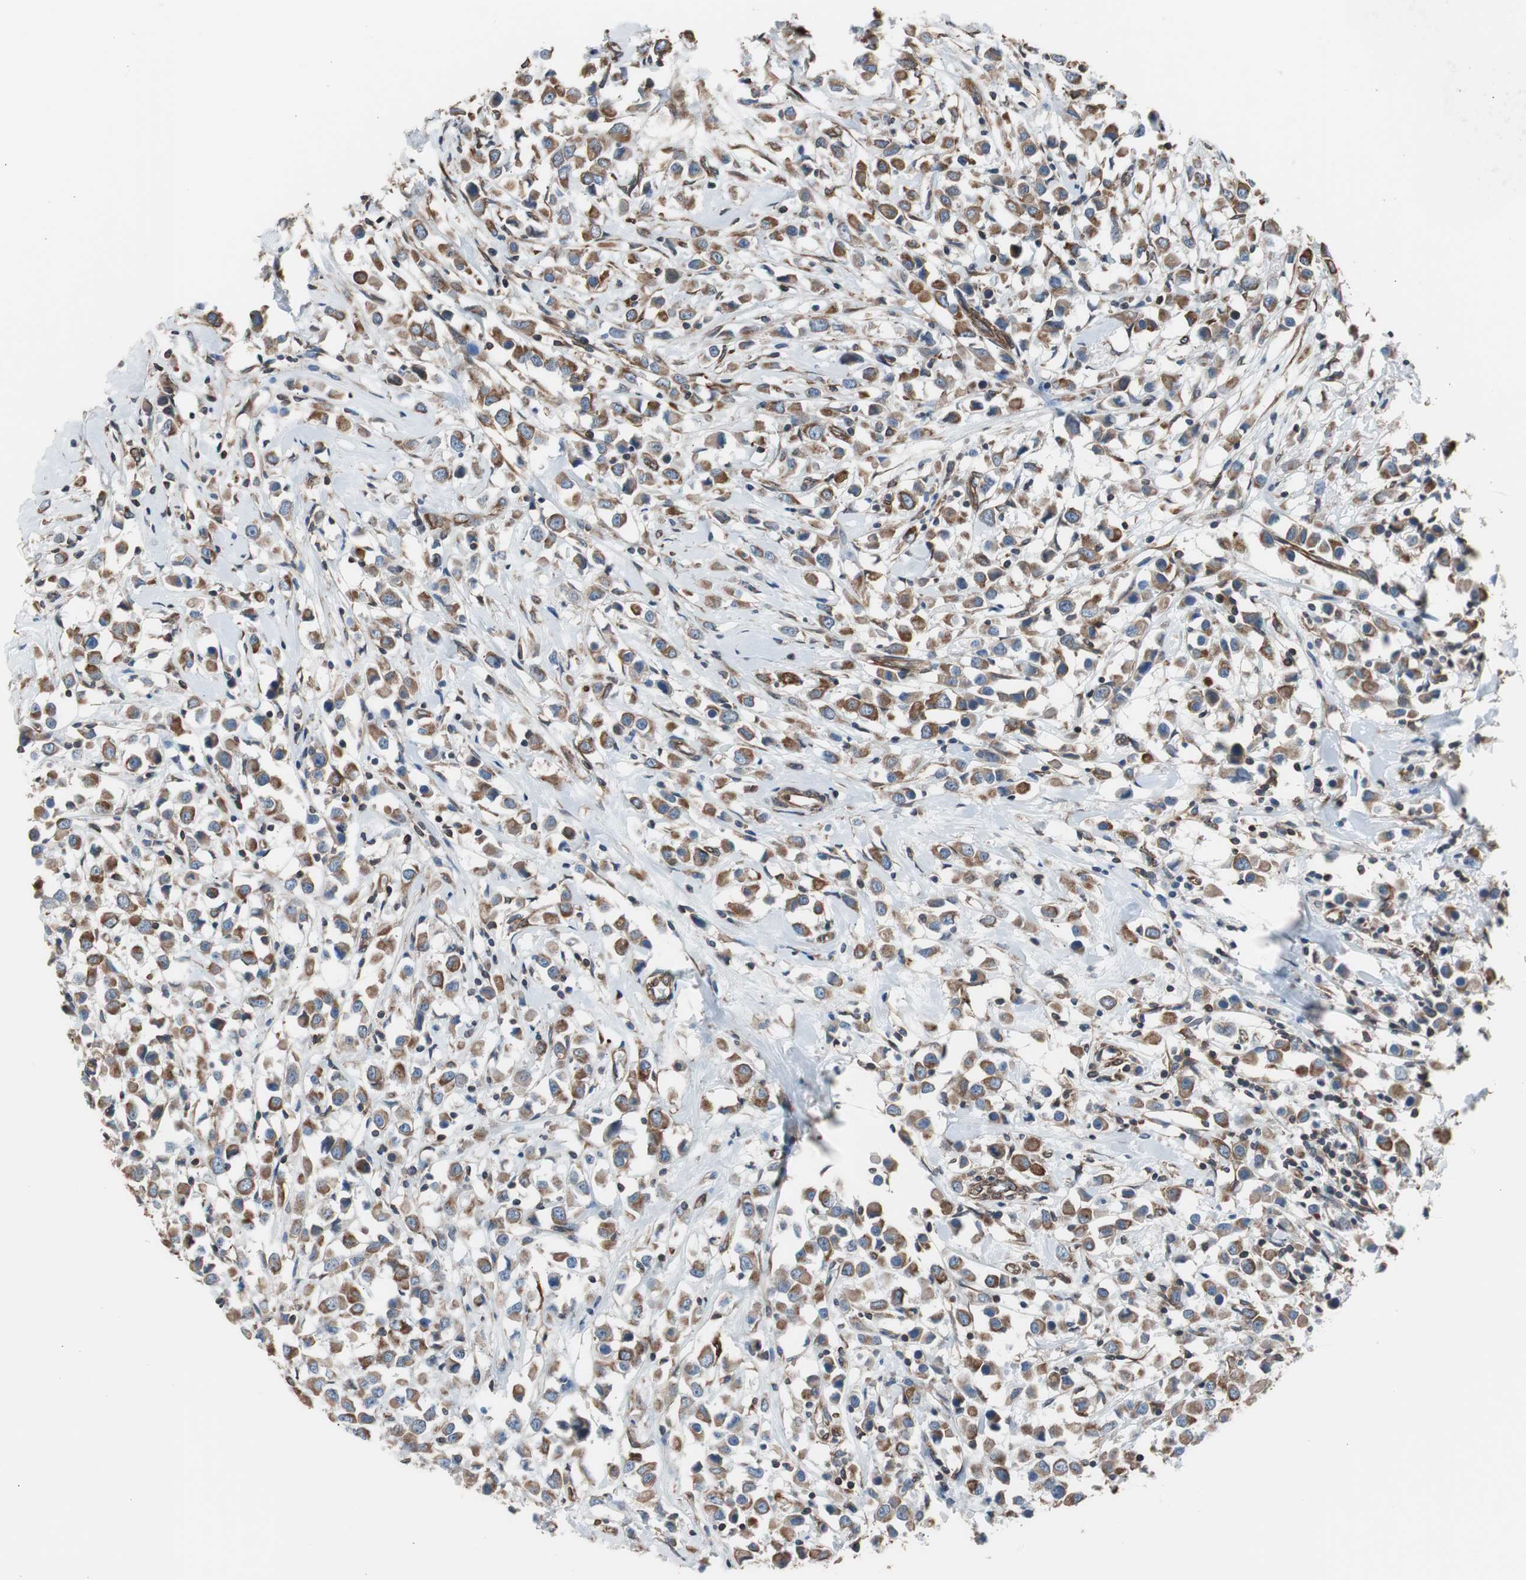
{"staining": {"intensity": "moderate", "quantity": ">75%", "location": "cytoplasmic/membranous"}, "tissue": "breast cancer", "cell_type": "Tumor cells", "image_type": "cancer", "snomed": [{"axis": "morphology", "description": "Duct carcinoma"}, {"axis": "topography", "description": "Breast"}], "caption": "A histopathology image of breast cancer stained for a protein displays moderate cytoplasmic/membranous brown staining in tumor cells.", "gene": "KIF3B", "patient": {"sex": "female", "age": 61}}